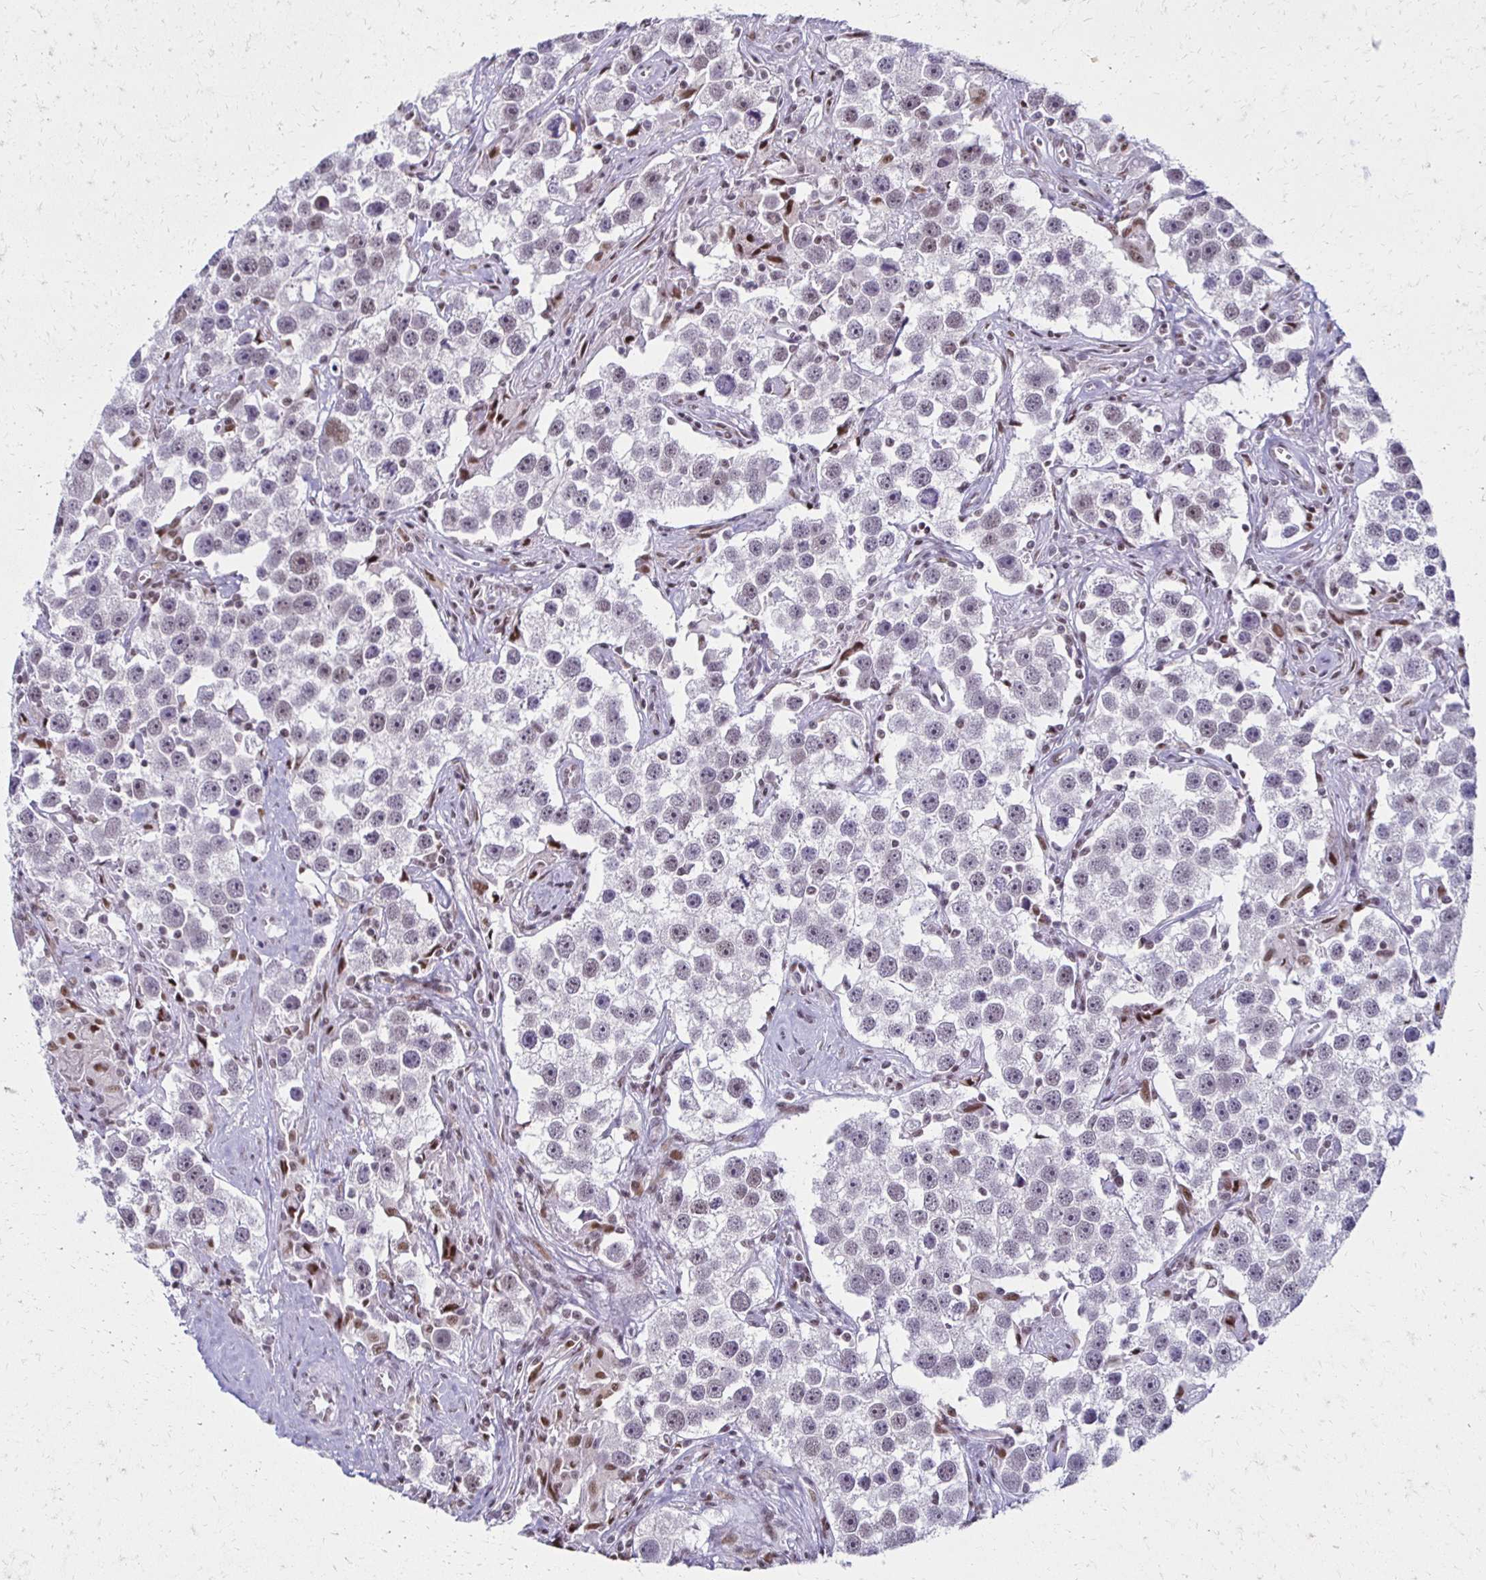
{"staining": {"intensity": "moderate", "quantity": "<25%", "location": "nuclear"}, "tissue": "testis cancer", "cell_type": "Tumor cells", "image_type": "cancer", "snomed": [{"axis": "morphology", "description": "Seminoma, NOS"}, {"axis": "topography", "description": "Testis"}], "caption": "A brown stain highlights moderate nuclear expression of a protein in human testis seminoma tumor cells.", "gene": "IRF7", "patient": {"sex": "male", "age": 49}}